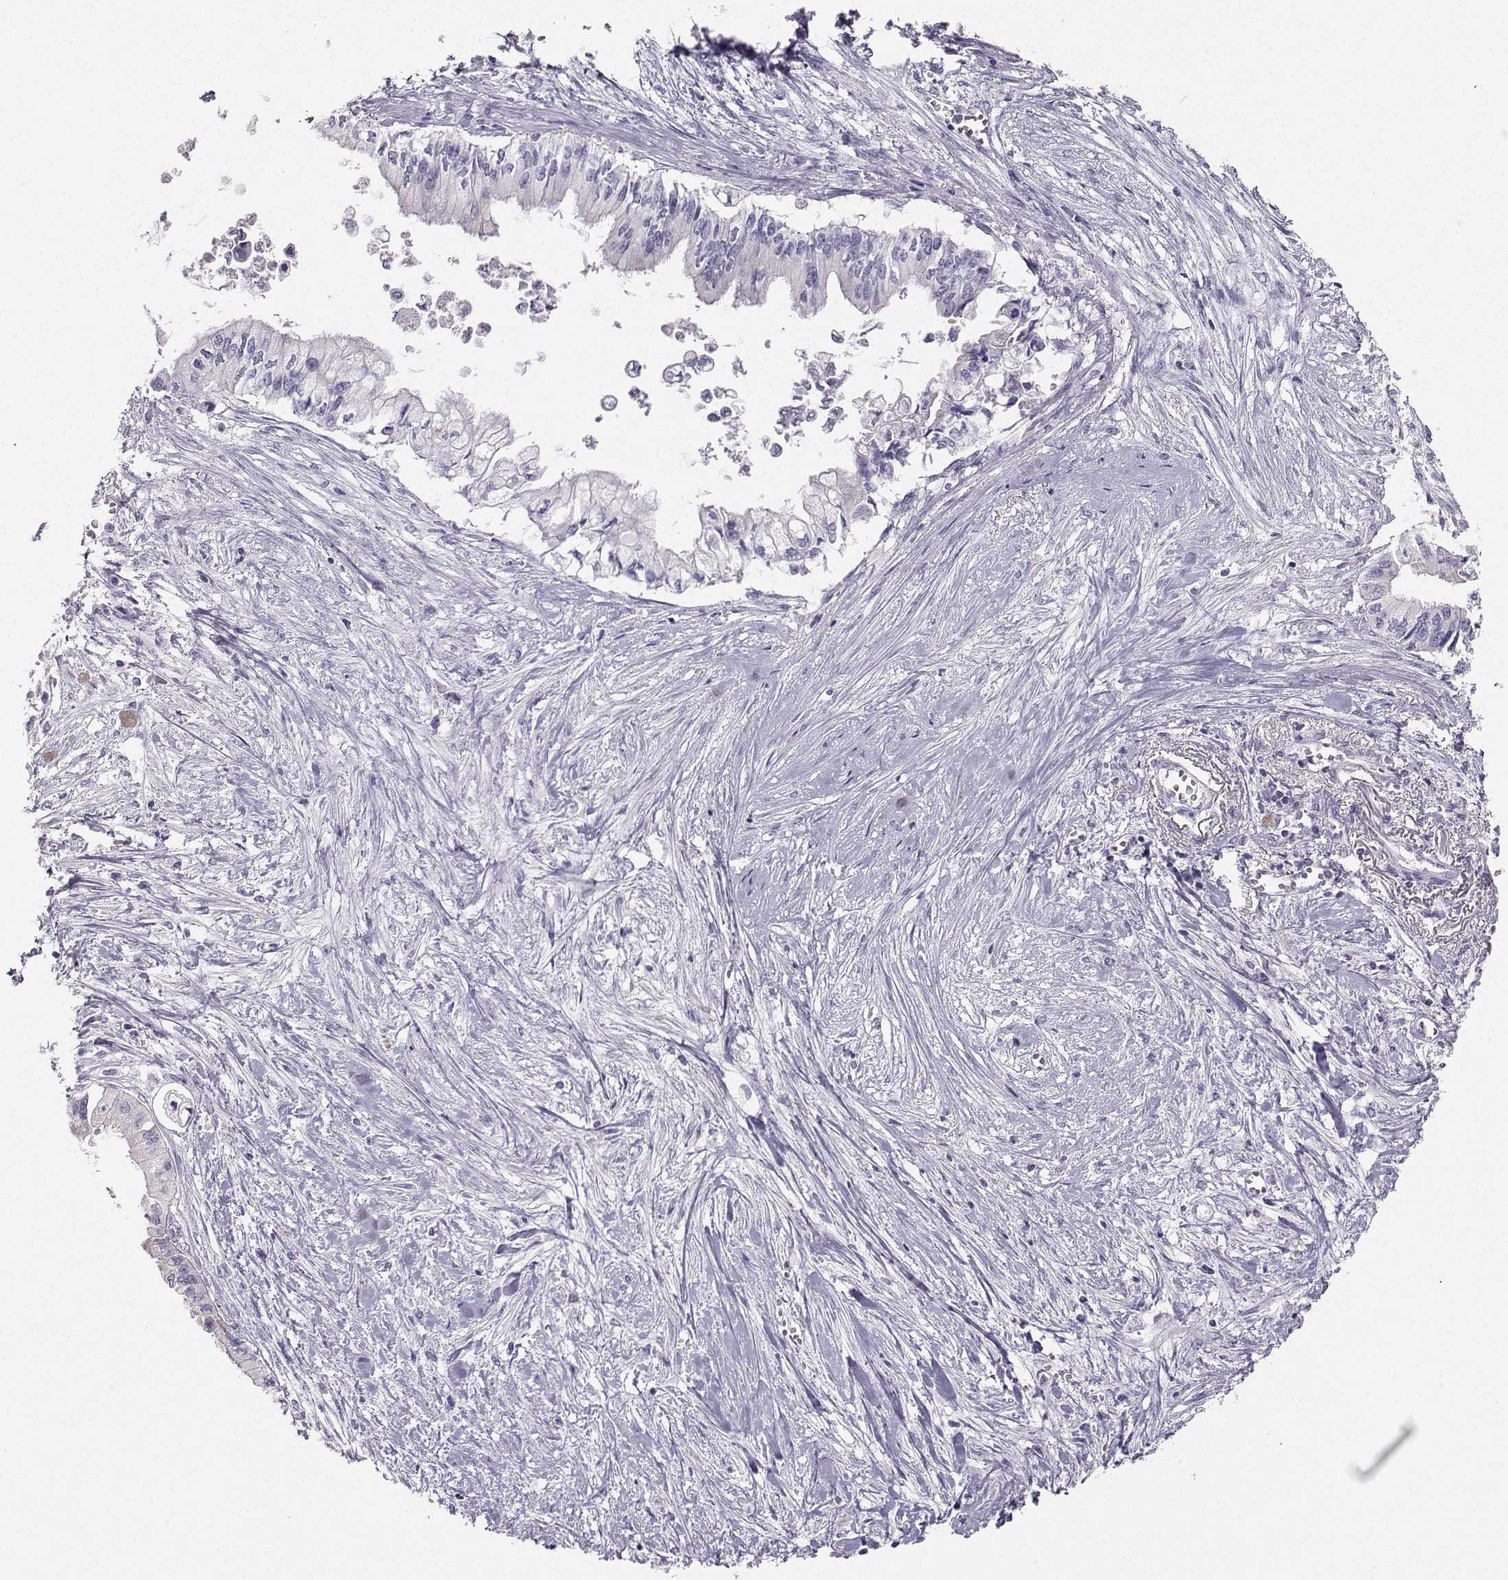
{"staining": {"intensity": "negative", "quantity": "none", "location": "none"}, "tissue": "pancreatic cancer", "cell_type": "Tumor cells", "image_type": "cancer", "snomed": [{"axis": "morphology", "description": "Adenocarcinoma, NOS"}, {"axis": "topography", "description": "Pancreas"}], "caption": "This is an immunohistochemistry micrograph of human pancreatic adenocarcinoma. There is no staining in tumor cells.", "gene": "AVP", "patient": {"sex": "female", "age": 61}}